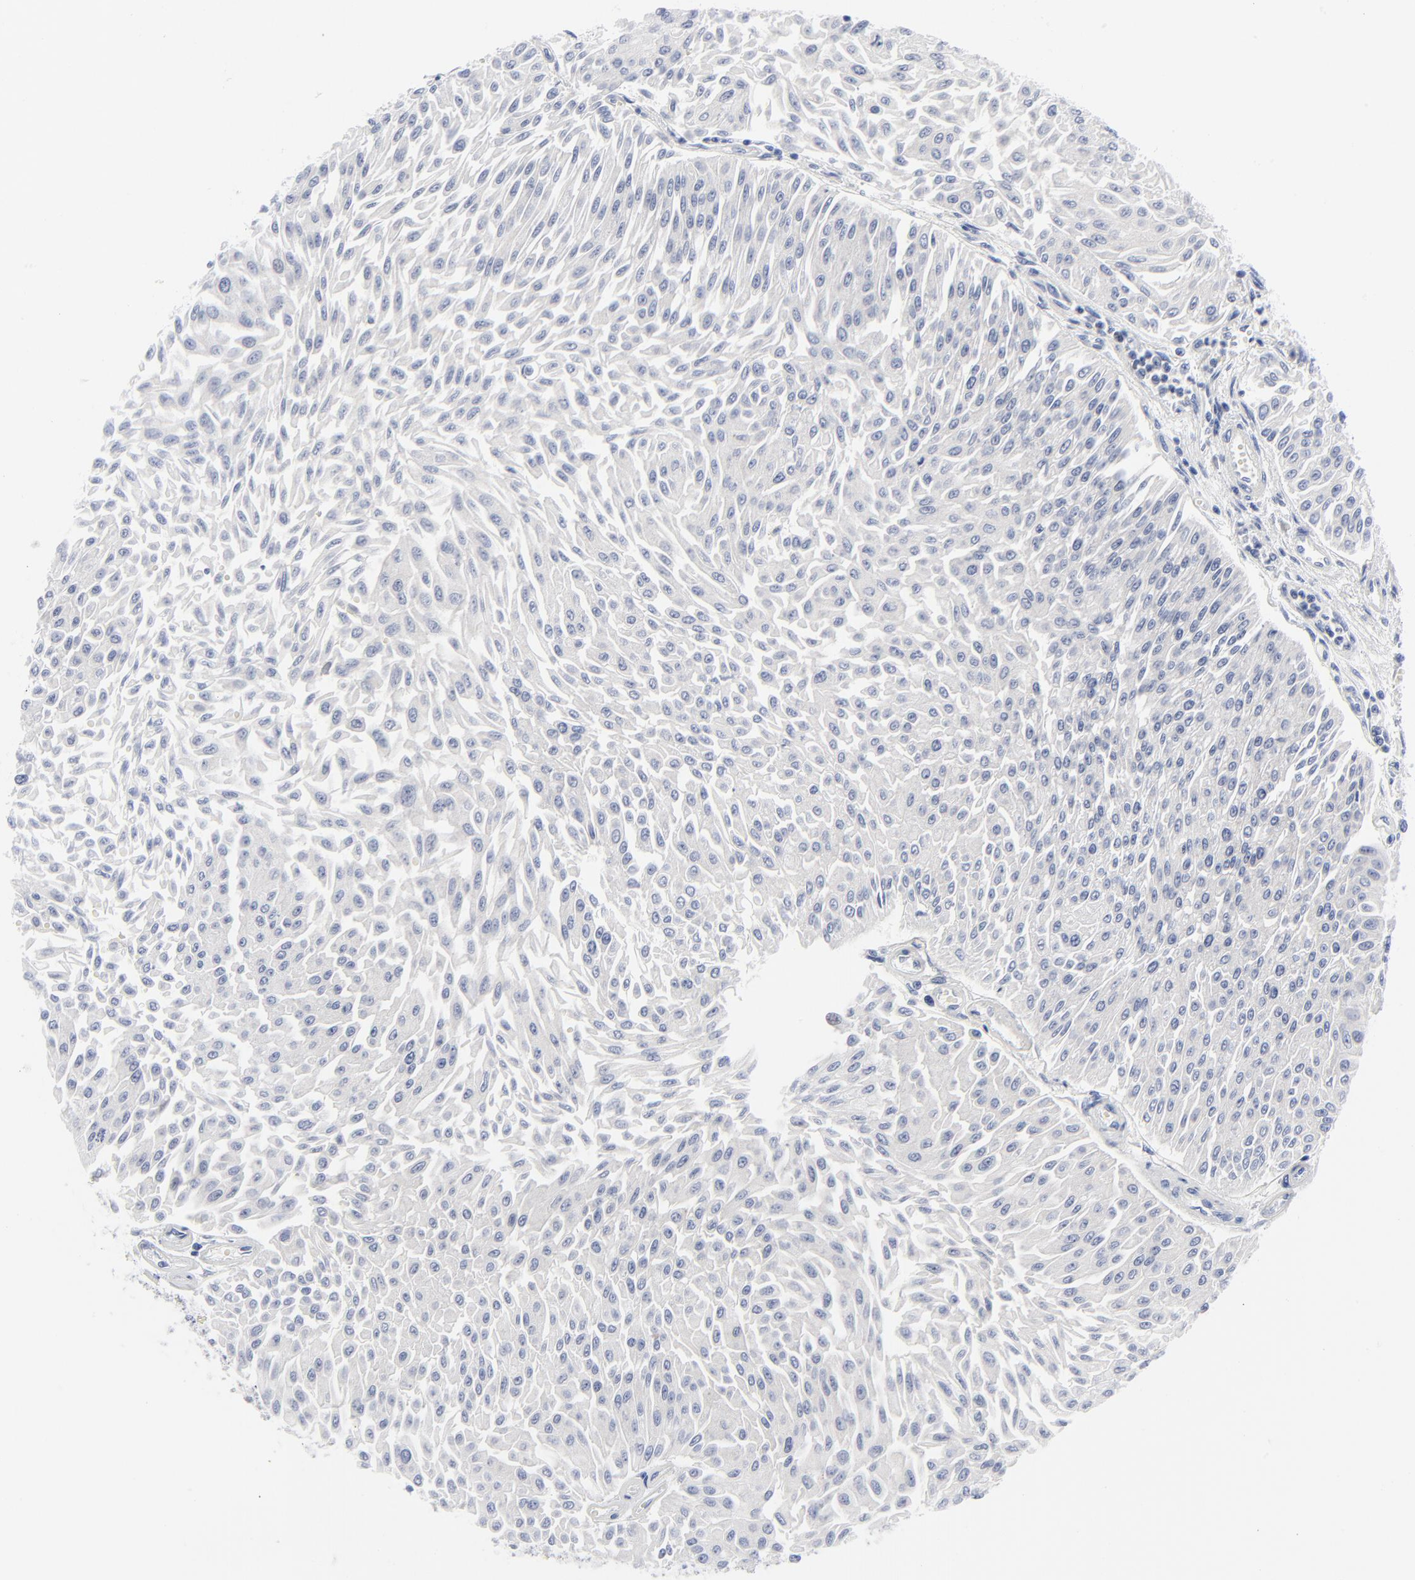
{"staining": {"intensity": "negative", "quantity": "none", "location": "none"}, "tissue": "urothelial cancer", "cell_type": "Tumor cells", "image_type": "cancer", "snomed": [{"axis": "morphology", "description": "Urothelial carcinoma, Low grade"}, {"axis": "topography", "description": "Urinary bladder"}], "caption": "This is an immunohistochemistry (IHC) histopathology image of human urothelial cancer. There is no expression in tumor cells.", "gene": "CLEC4G", "patient": {"sex": "male", "age": 86}}